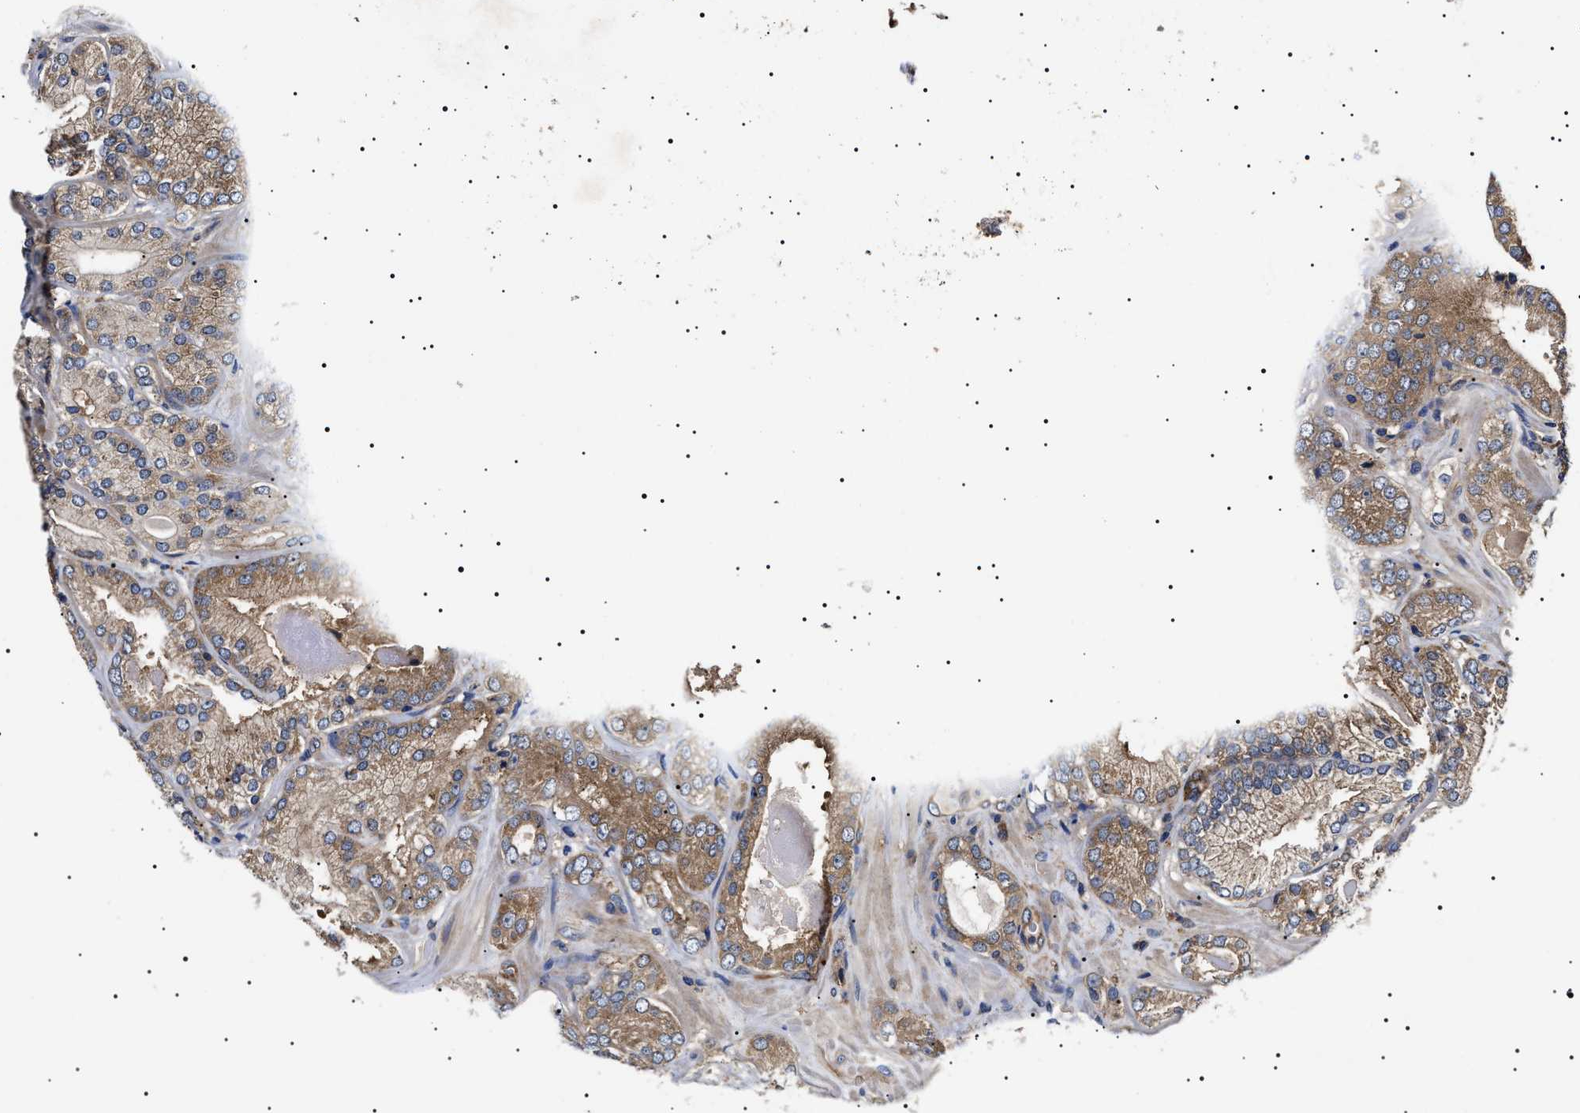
{"staining": {"intensity": "weak", "quantity": ">75%", "location": "cytoplasmic/membranous"}, "tissue": "prostate cancer", "cell_type": "Tumor cells", "image_type": "cancer", "snomed": [{"axis": "morphology", "description": "Adenocarcinoma, Low grade"}, {"axis": "topography", "description": "Prostate"}], "caption": "DAB (3,3'-diaminobenzidine) immunohistochemical staining of human prostate cancer displays weak cytoplasmic/membranous protein staining in approximately >75% of tumor cells.", "gene": "TPP2", "patient": {"sex": "male", "age": 65}}